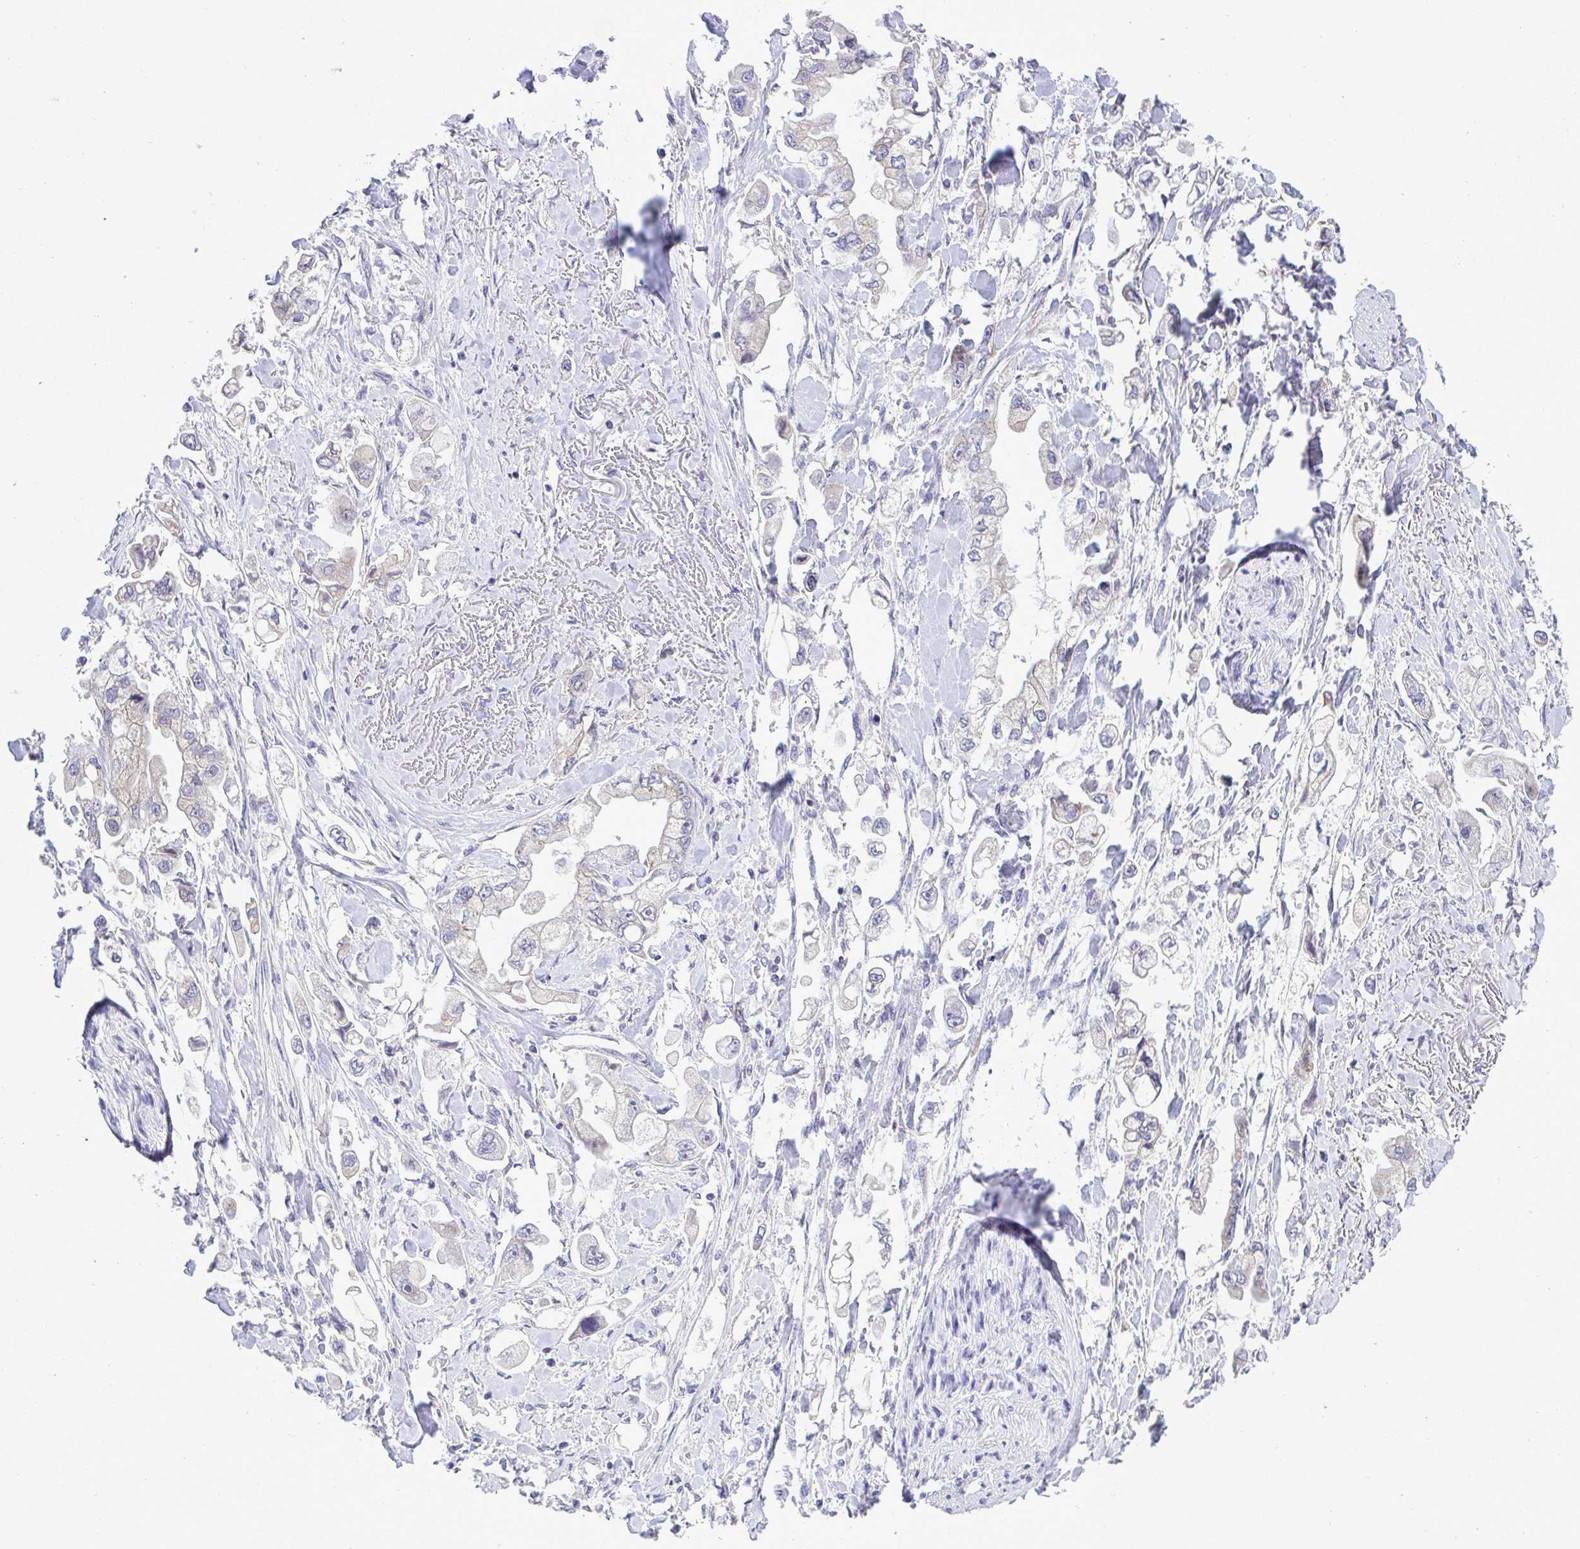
{"staining": {"intensity": "negative", "quantity": "none", "location": "none"}, "tissue": "stomach cancer", "cell_type": "Tumor cells", "image_type": "cancer", "snomed": [{"axis": "morphology", "description": "Adenocarcinoma, NOS"}, {"axis": "topography", "description": "Stomach"}], "caption": "Immunohistochemistry (IHC) image of neoplastic tissue: human stomach cancer (adenocarcinoma) stained with DAB shows no significant protein positivity in tumor cells.", "gene": "PIGK", "patient": {"sex": "male", "age": 62}}